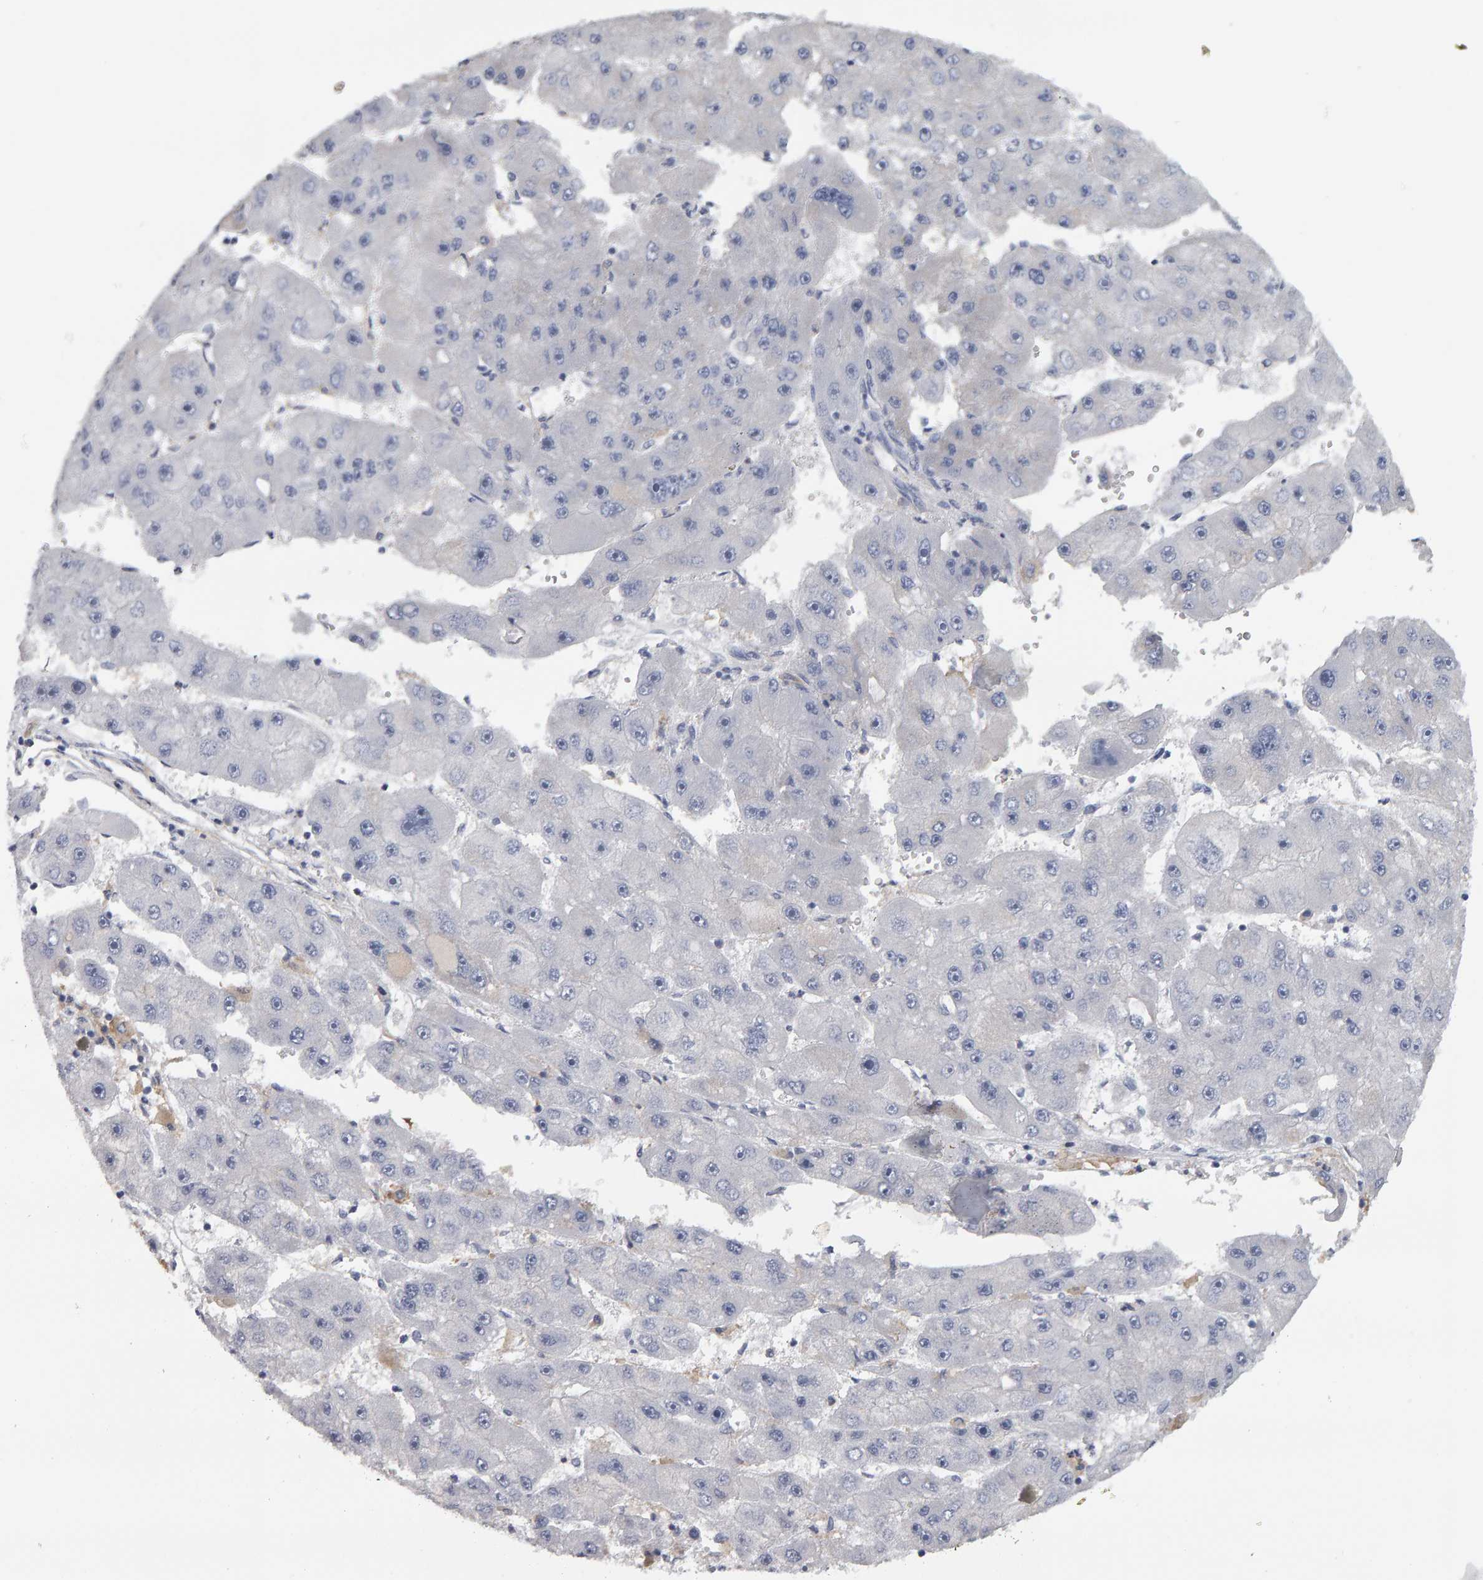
{"staining": {"intensity": "negative", "quantity": "none", "location": "none"}, "tissue": "liver cancer", "cell_type": "Tumor cells", "image_type": "cancer", "snomed": [{"axis": "morphology", "description": "Carcinoma, Hepatocellular, NOS"}, {"axis": "topography", "description": "Liver"}], "caption": "The micrograph demonstrates no staining of tumor cells in hepatocellular carcinoma (liver). (DAB immunohistochemistry visualized using brightfield microscopy, high magnification).", "gene": "CD38", "patient": {"sex": "female", "age": 61}}